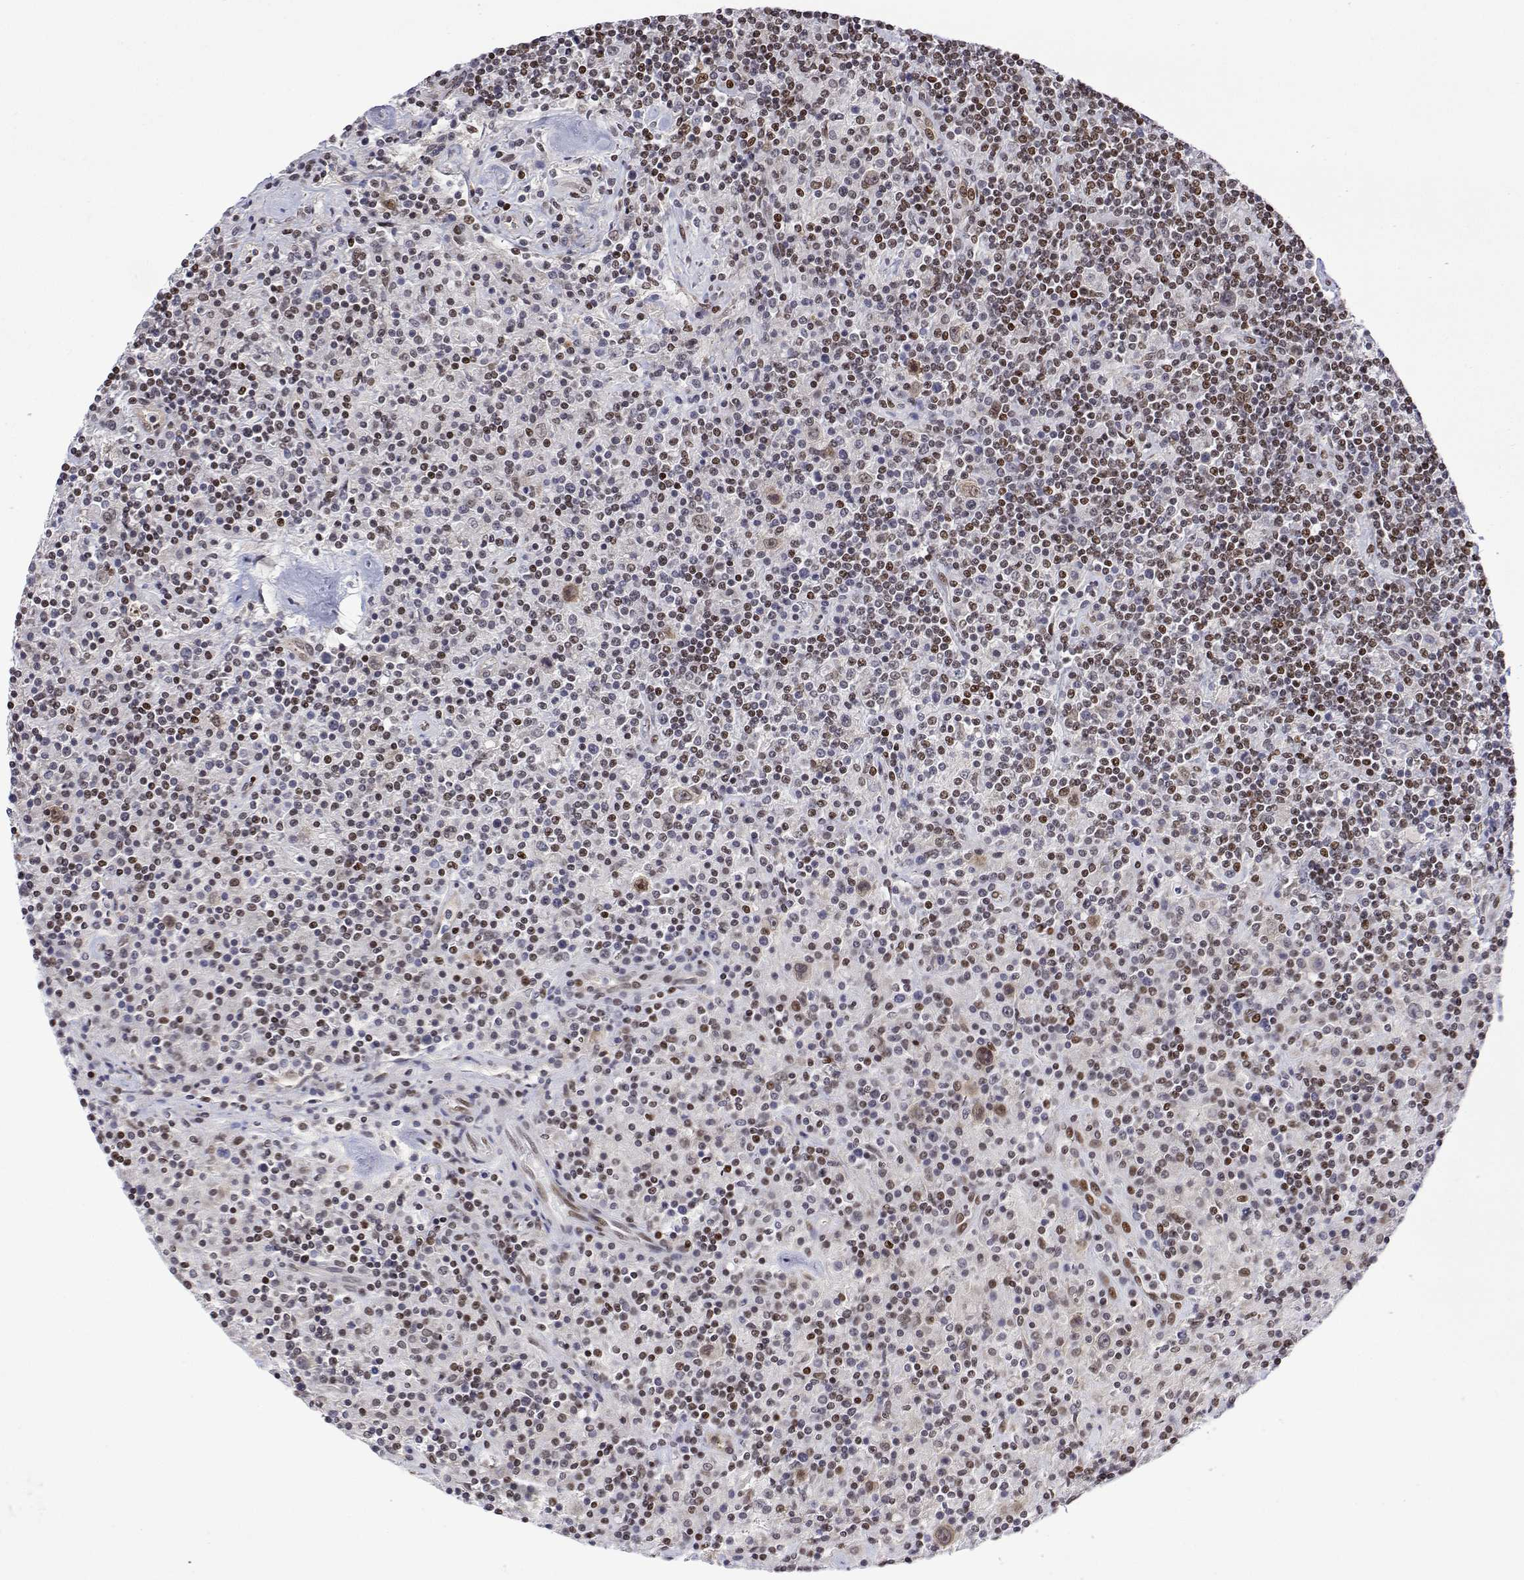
{"staining": {"intensity": "moderate", "quantity": "25%-75%", "location": "nuclear"}, "tissue": "lymphoma", "cell_type": "Tumor cells", "image_type": "cancer", "snomed": [{"axis": "morphology", "description": "Hodgkin's disease, NOS"}, {"axis": "topography", "description": "Lymph node"}], "caption": "Hodgkin's disease tissue reveals moderate nuclear staining in about 25%-75% of tumor cells", "gene": "XPC", "patient": {"sex": "male", "age": 70}}